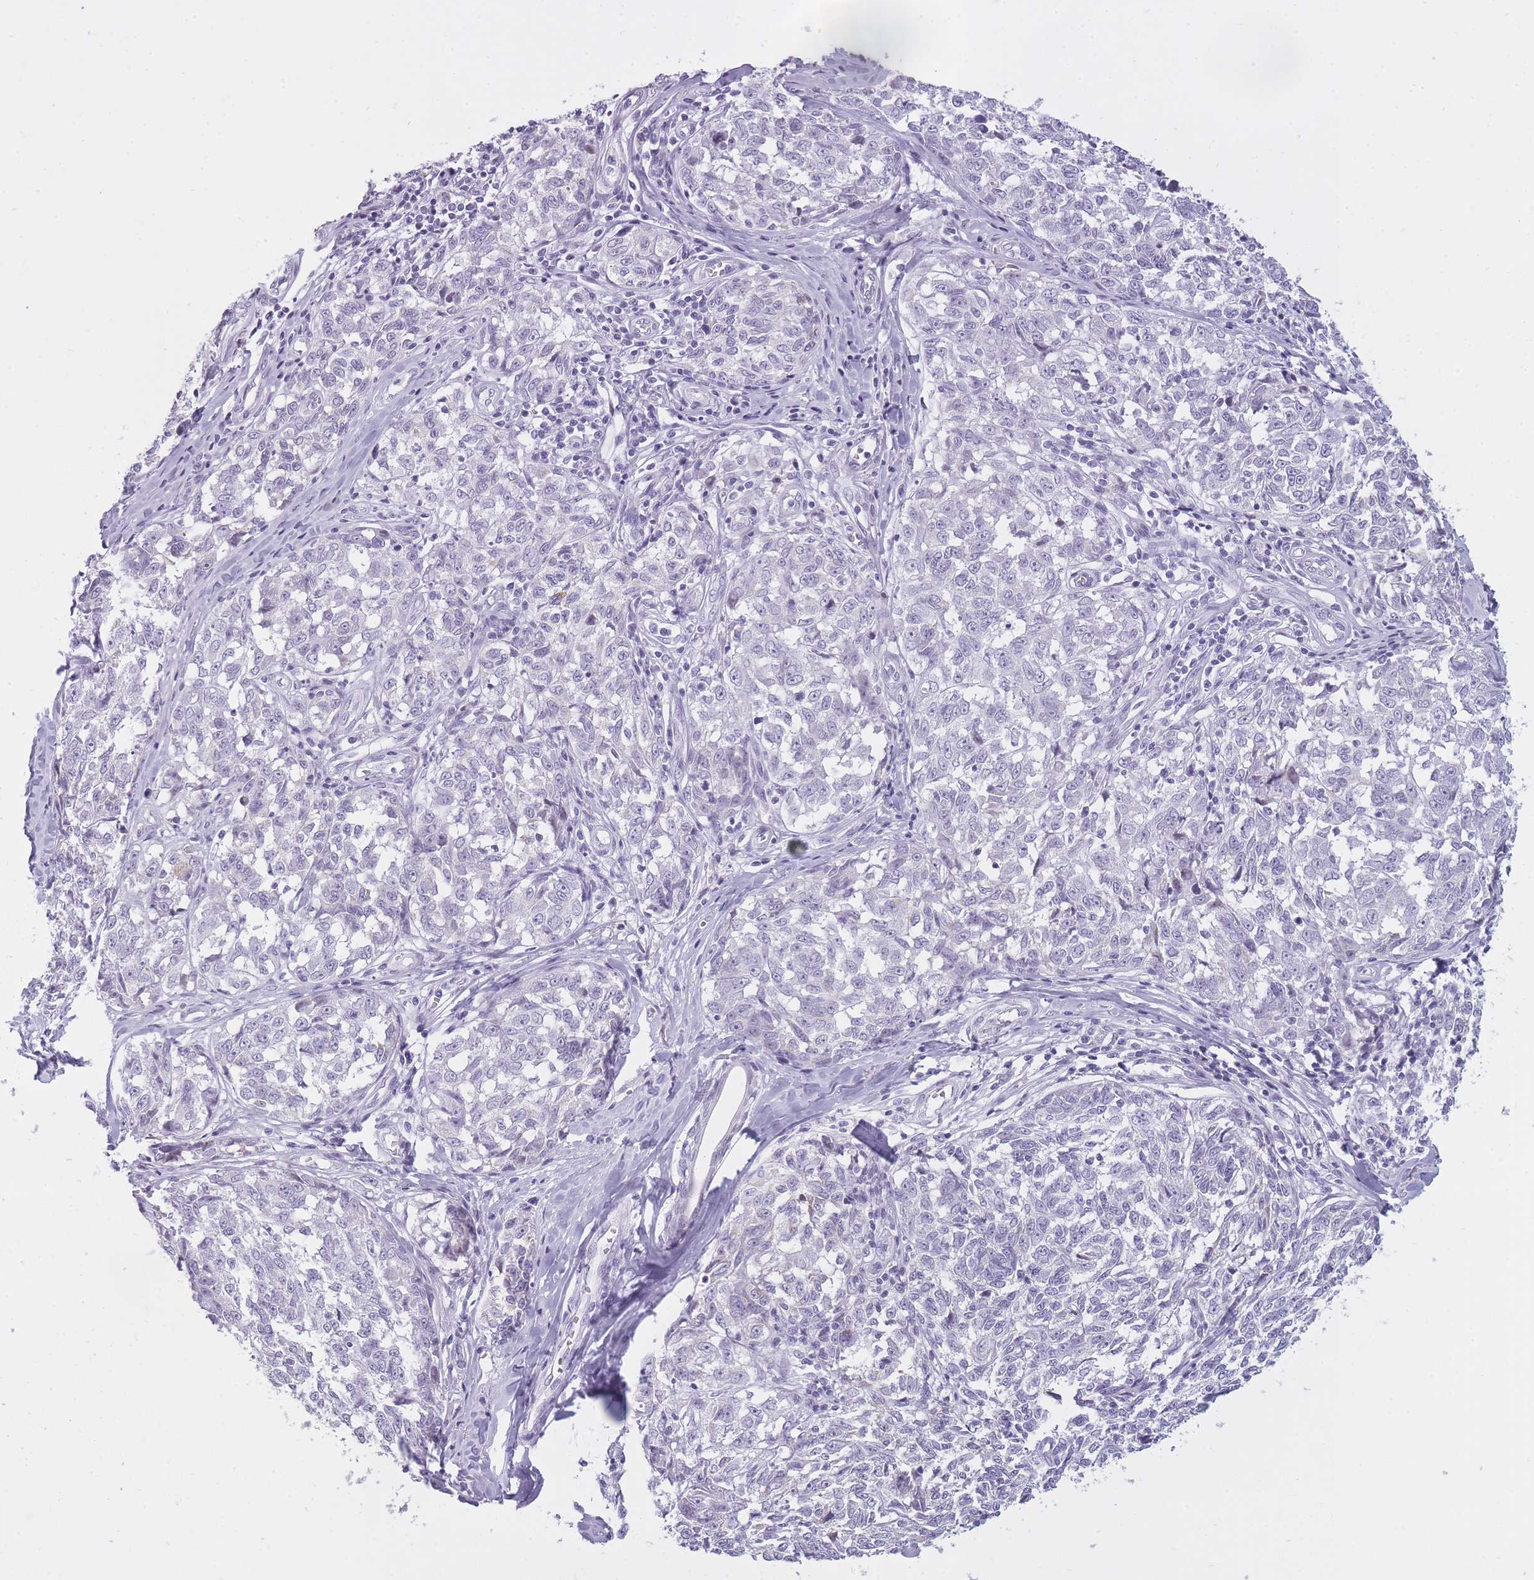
{"staining": {"intensity": "negative", "quantity": "none", "location": "none"}, "tissue": "melanoma", "cell_type": "Tumor cells", "image_type": "cancer", "snomed": [{"axis": "morphology", "description": "Normal tissue, NOS"}, {"axis": "morphology", "description": "Malignant melanoma, NOS"}, {"axis": "topography", "description": "Skin"}], "caption": "Immunohistochemical staining of melanoma reveals no significant staining in tumor cells. The staining was performed using DAB (3,3'-diaminobenzidine) to visualize the protein expression in brown, while the nuclei were stained in blue with hematoxylin (Magnification: 20x).", "gene": "GOLGA6D", "patient": {"sex": "female", "age": 64}}